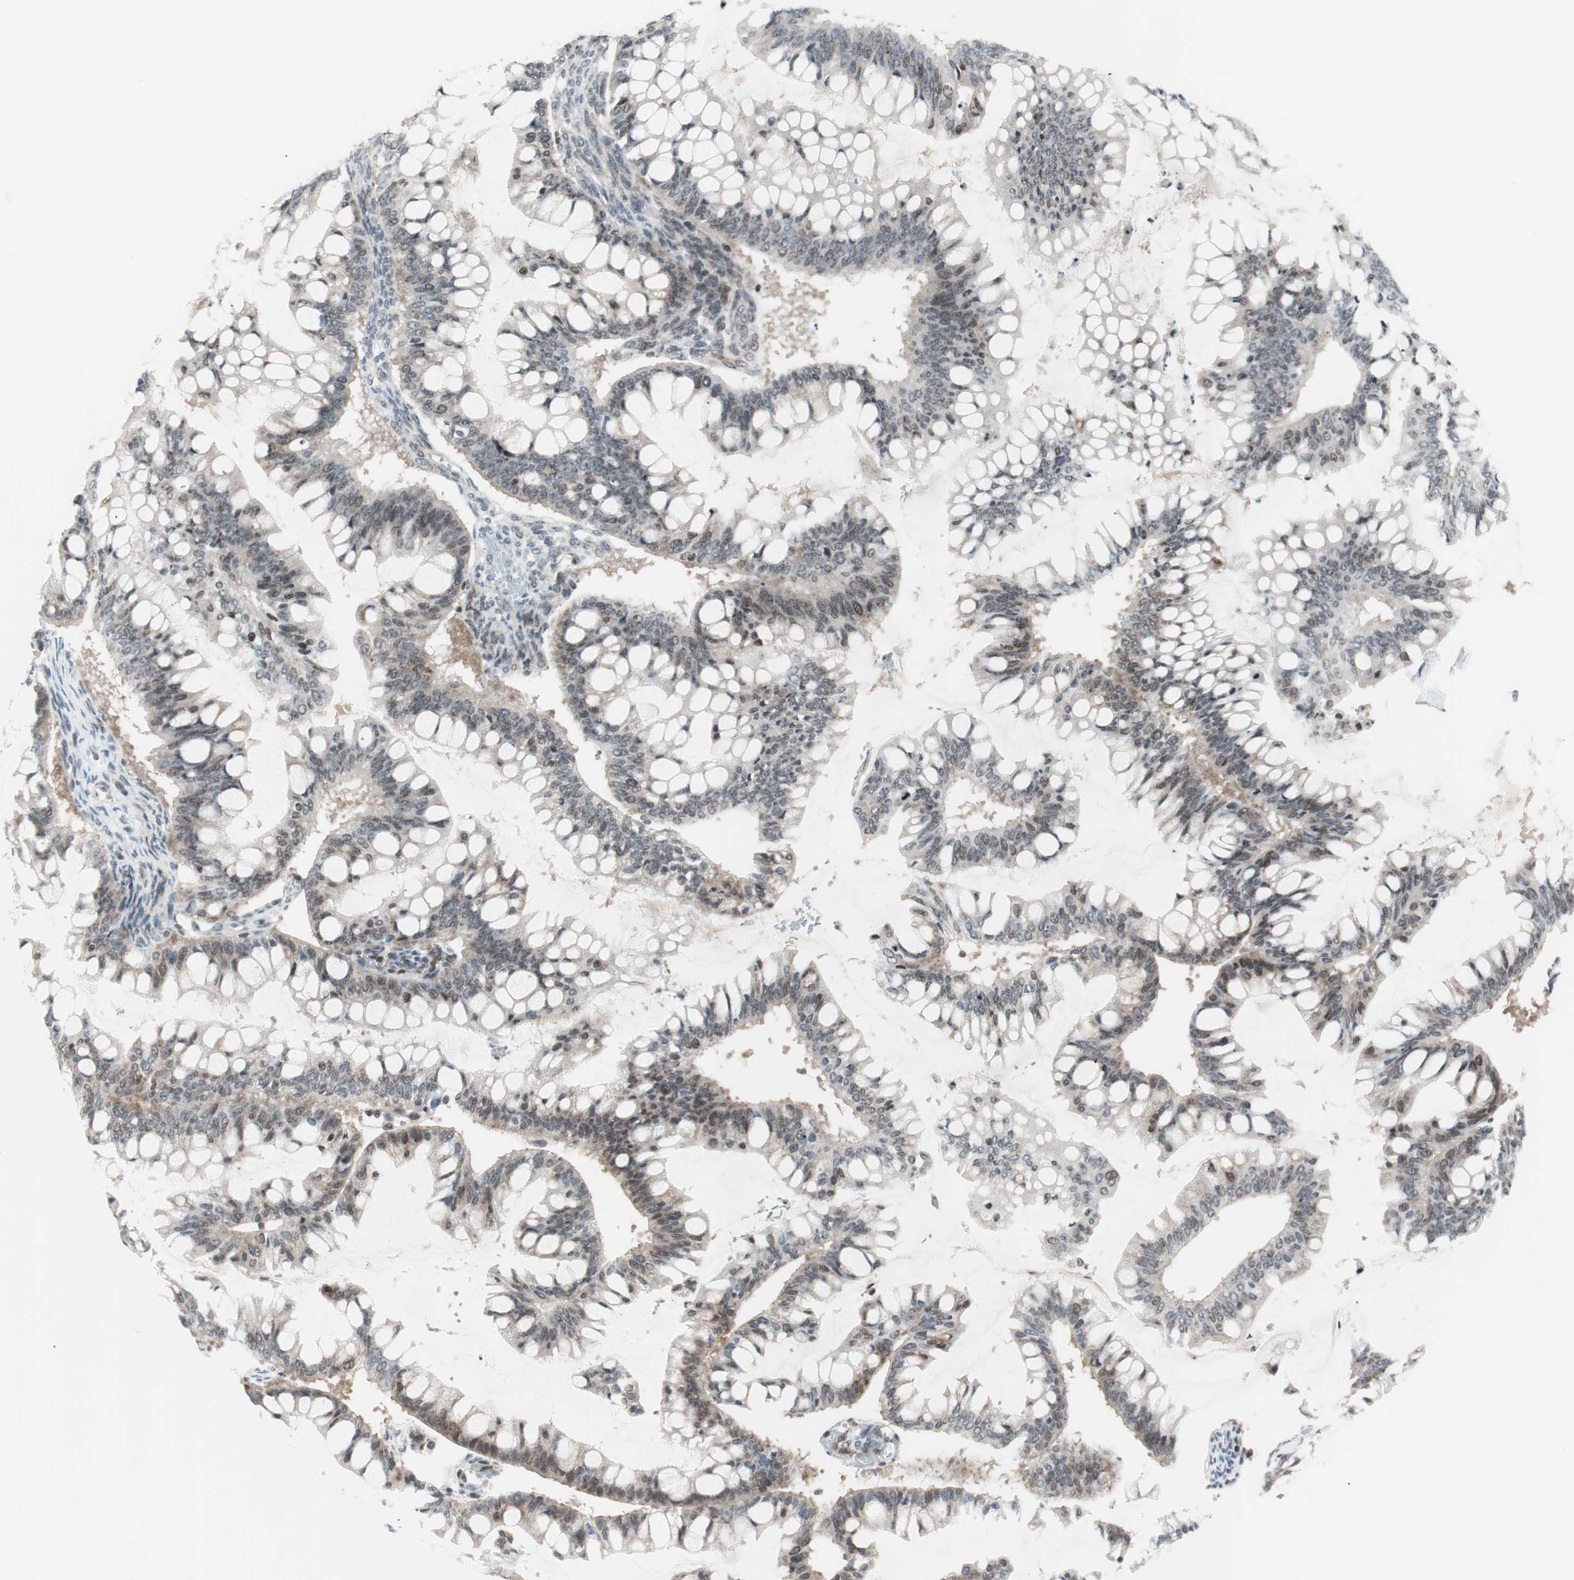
{"staining": {"intensity": "negative", "quantity": "none", "location": "none"}, "tissue": "ovarian cancer", "cell_type": "Tumor cells", "image_type": "cancer", "snomed": [{"axis": "morphology", "description": "Cystadenocarcinoma, mucinous, NOS"}, {"axis": "topography", "description": "Ovary"}], "caption": "This is a micrograph of IHC staining of ovarian mucinous cystadenocarcinoma, which shows no expression in tumor cells.", "gene": "TPT1", "patient": {"sex": "female", "age": 73}}